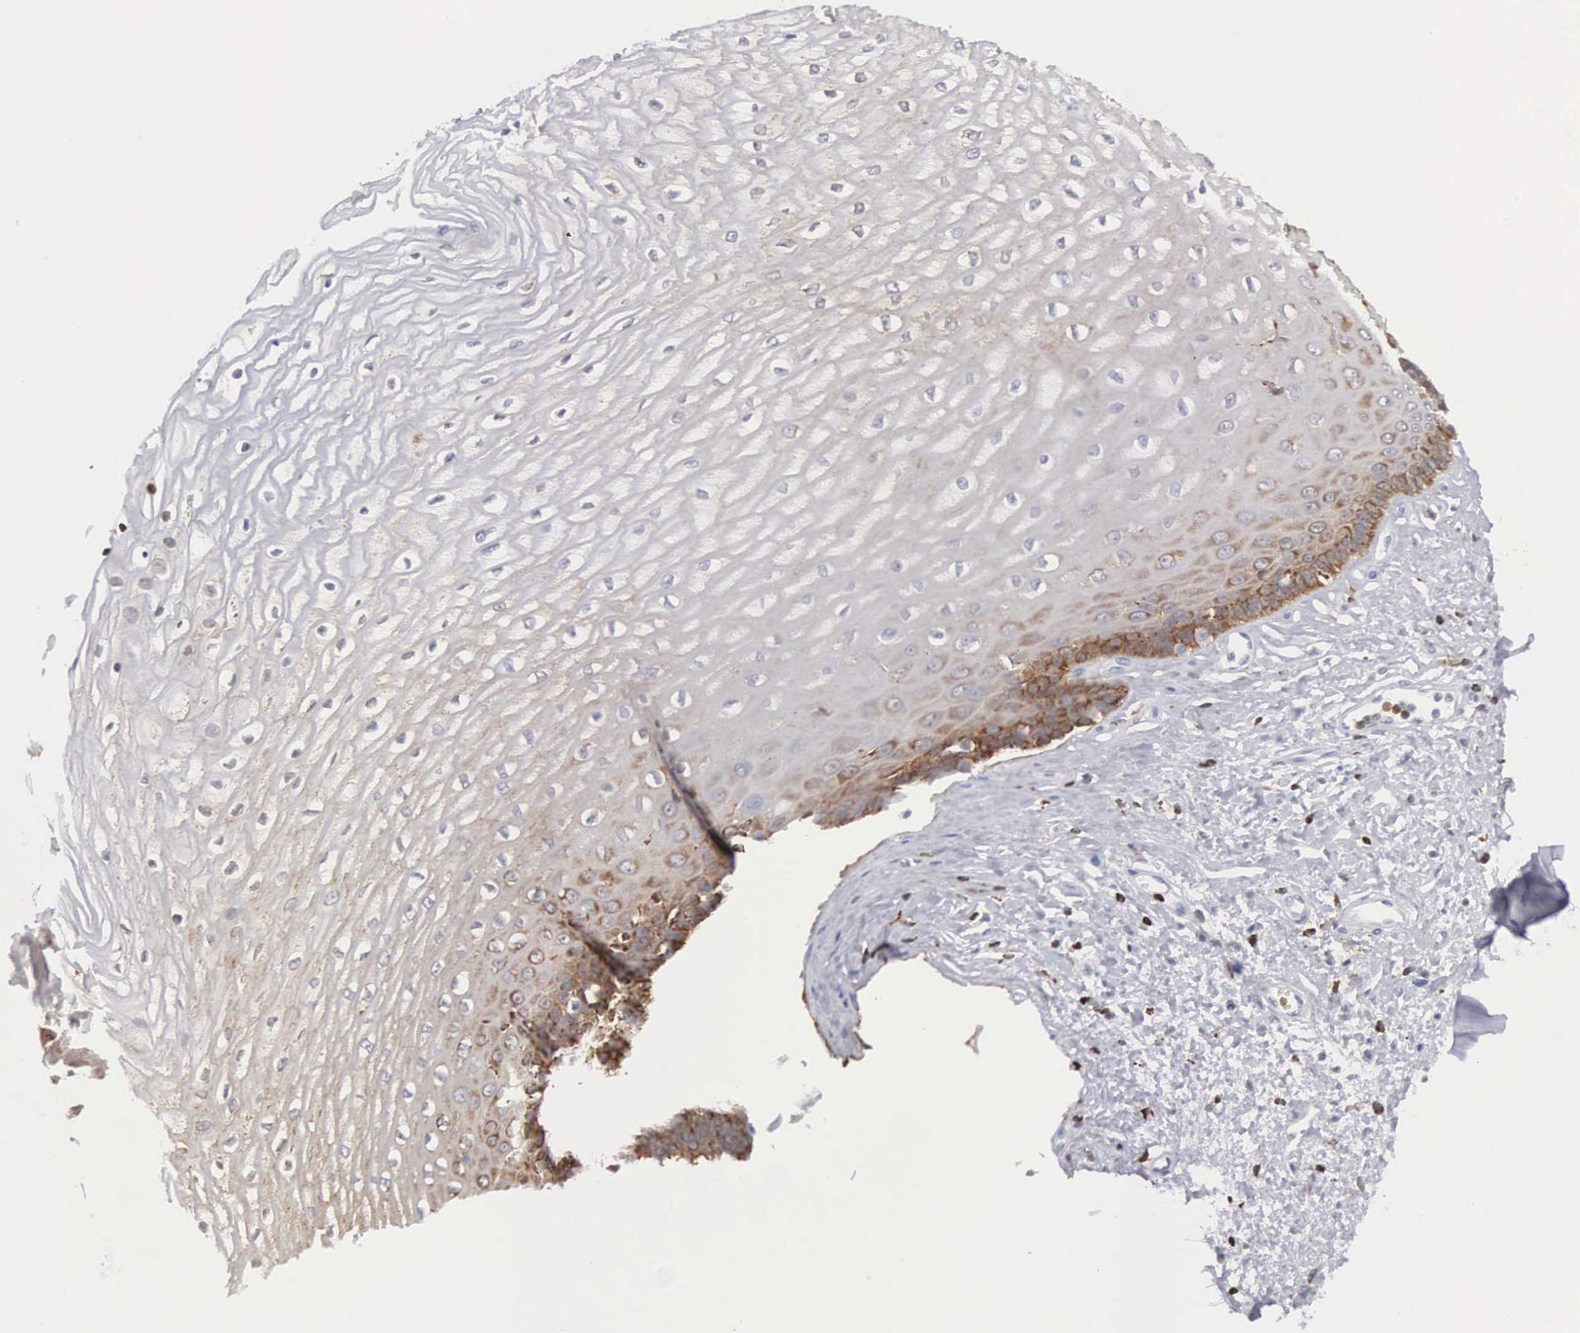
{"staining": {"intensity": "strong", "quantity": "25%-75%", "location": "cytoplasmic/membranous"}, "tissue": "esophagus", "cell_type": "Squamous epithelial cells", "image_type": "normal", "snomed": [{"axis": "morphology", "description": "Normal tissue, NOS"}, {"axis": "topography", "description": "Esophagus"}], "caption": "Squamous epithelial cells reveal strong cytoplasmic/membranous expression in approximately 25%-75% of cells in unremarkable esophagus. (Stains: DAB (3,3'-diaminobenzidine) in brown, nuclei in blue, Microscopy: brightfield microscopy at high magnification).", "gene": "ENSG00000285304", "patient": {"sex": "male", "age": 65}}